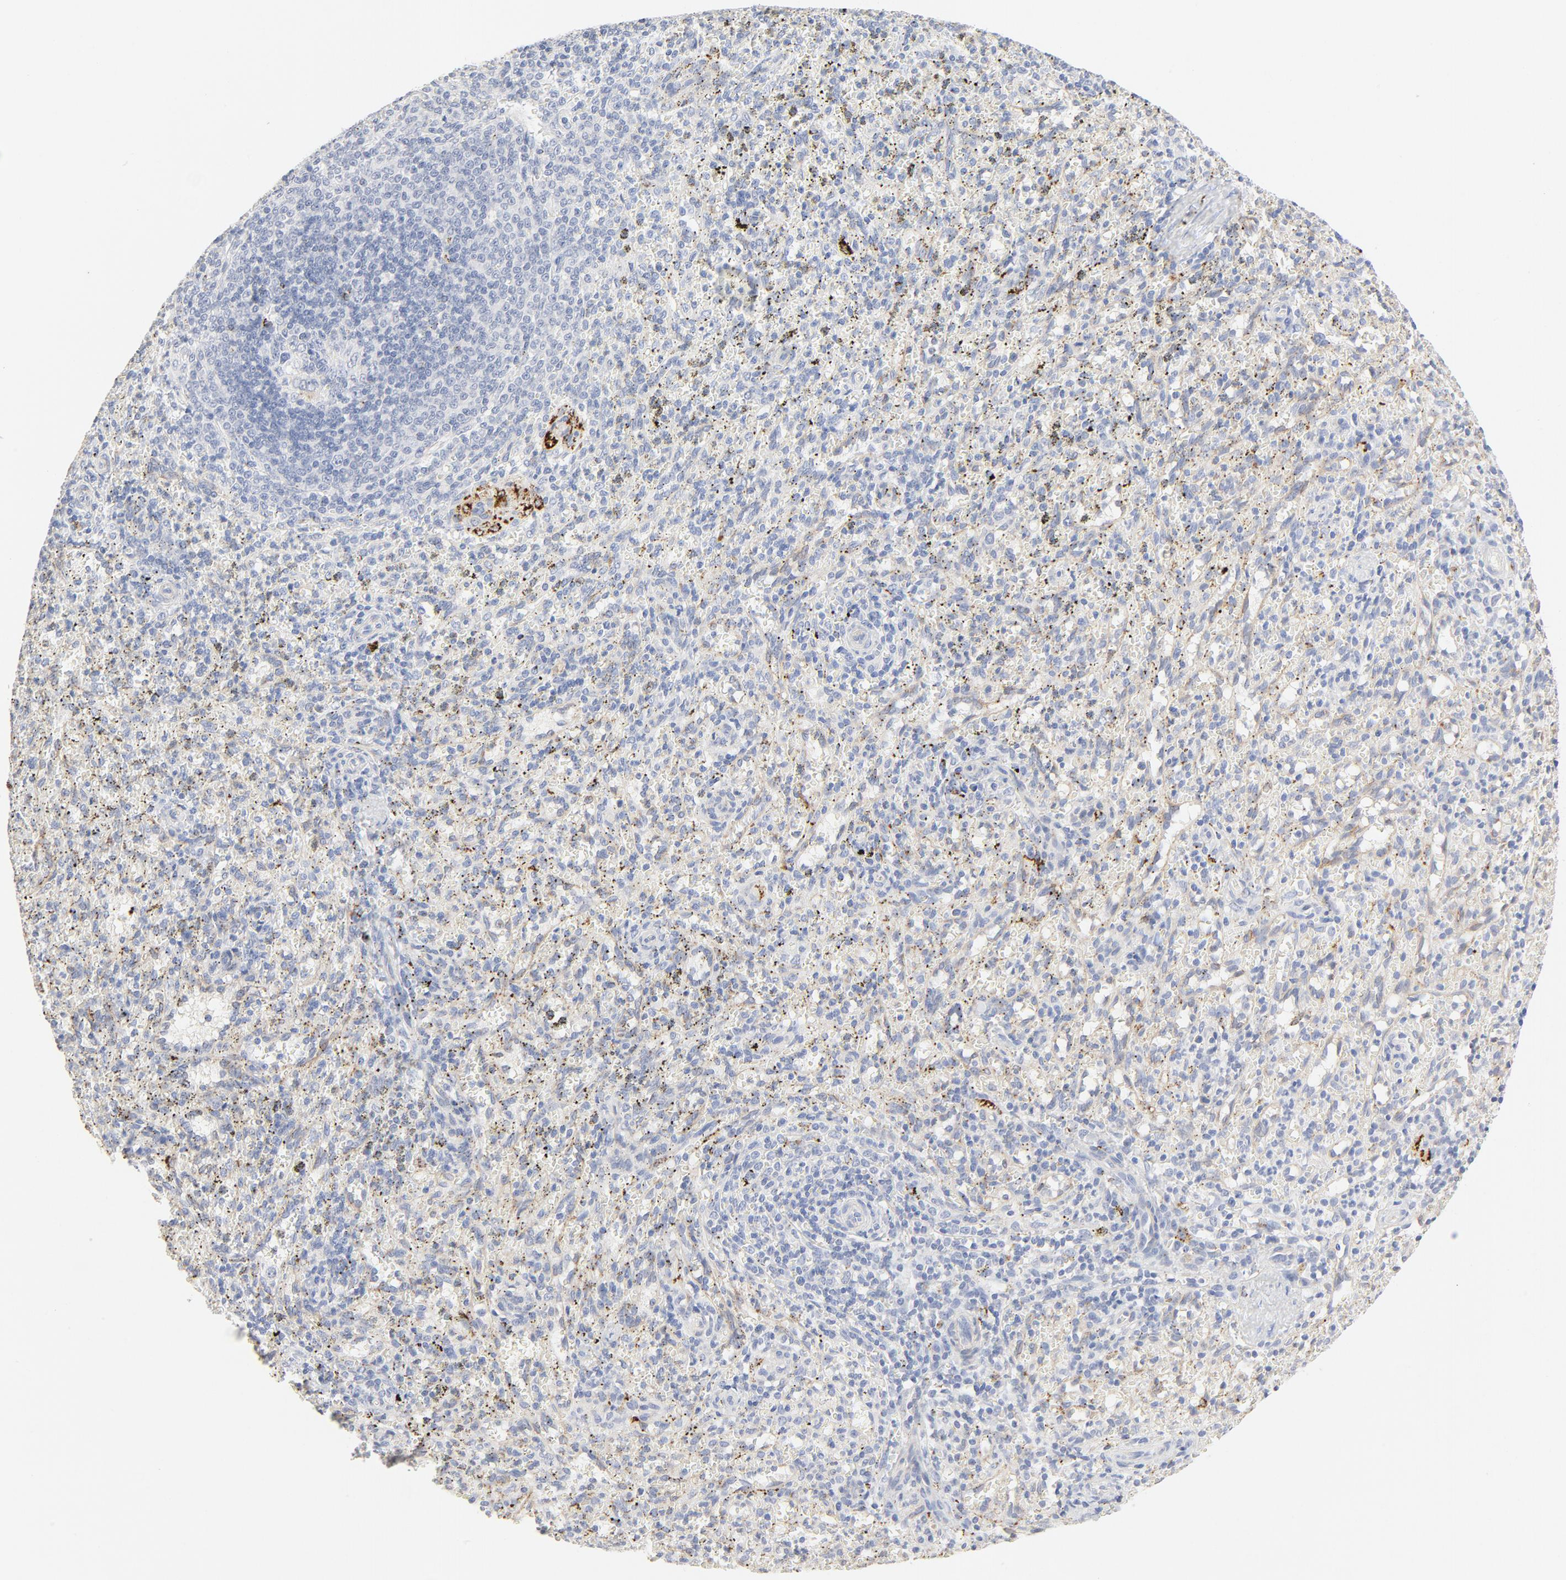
{"staining": {"intensity": "weak", "quantity": "25%-75%", "location": "cytoplasmic/membranous"}, "tissue": "spleen", "cell_type": "Cells in red pulp", "image_type": "normal", "snomed": [{"axis": "morphology", "description": "Normal tissue, NOS"}, {"axis": "topography", "description": "Spleen"}], "caption": "Human spleen stained for a protein (brown) shows weak cytoplasmic/membranous positive positivity in about 25%-75% of cells in red pulp.", "gene": "MAGEB17", "patient": {"sex": "female", "age": 10}}